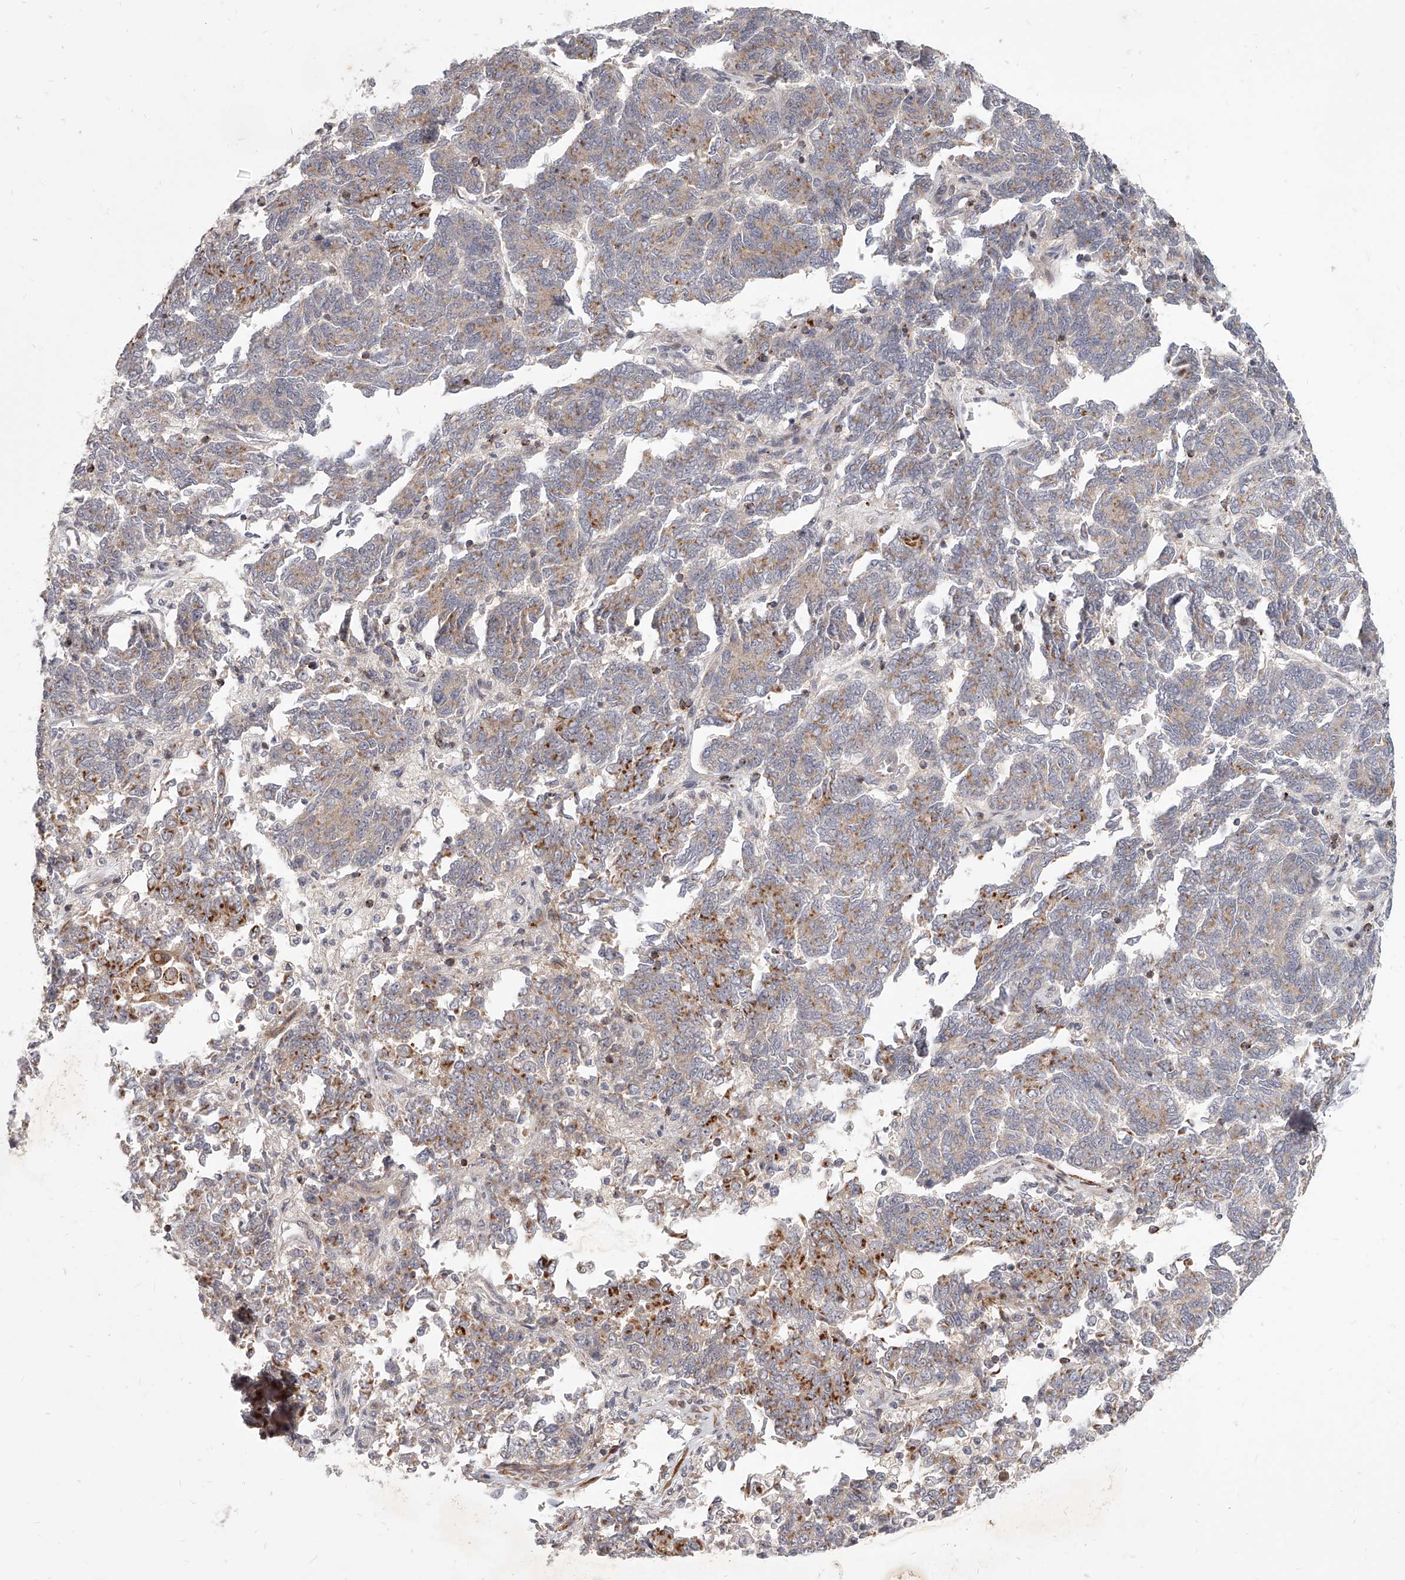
{"staining": {"intensity": "moderate", "quantity": "25%-75%", "location": "cytoplasmic/membranous"}, "tissue": "endometrial cancer", "cell_type": "Tumor cells", "image_type": "cancer", "snomed": [{"axis": "morphology", "description": "Adenocarcinoma, NOS"}, {"axis": "topography", "description": "Endometrium"}], "caption": "Immunohistochemistry (IHC) (DAB) staining of human adenocarcinoma (endometrial) reveals moderate cytoplasmic/membranous protein staining in approximately 25%-75% of tumor cells.", "gene": "SLC37A1", "patient": {"sex": "female", "age": 80}}